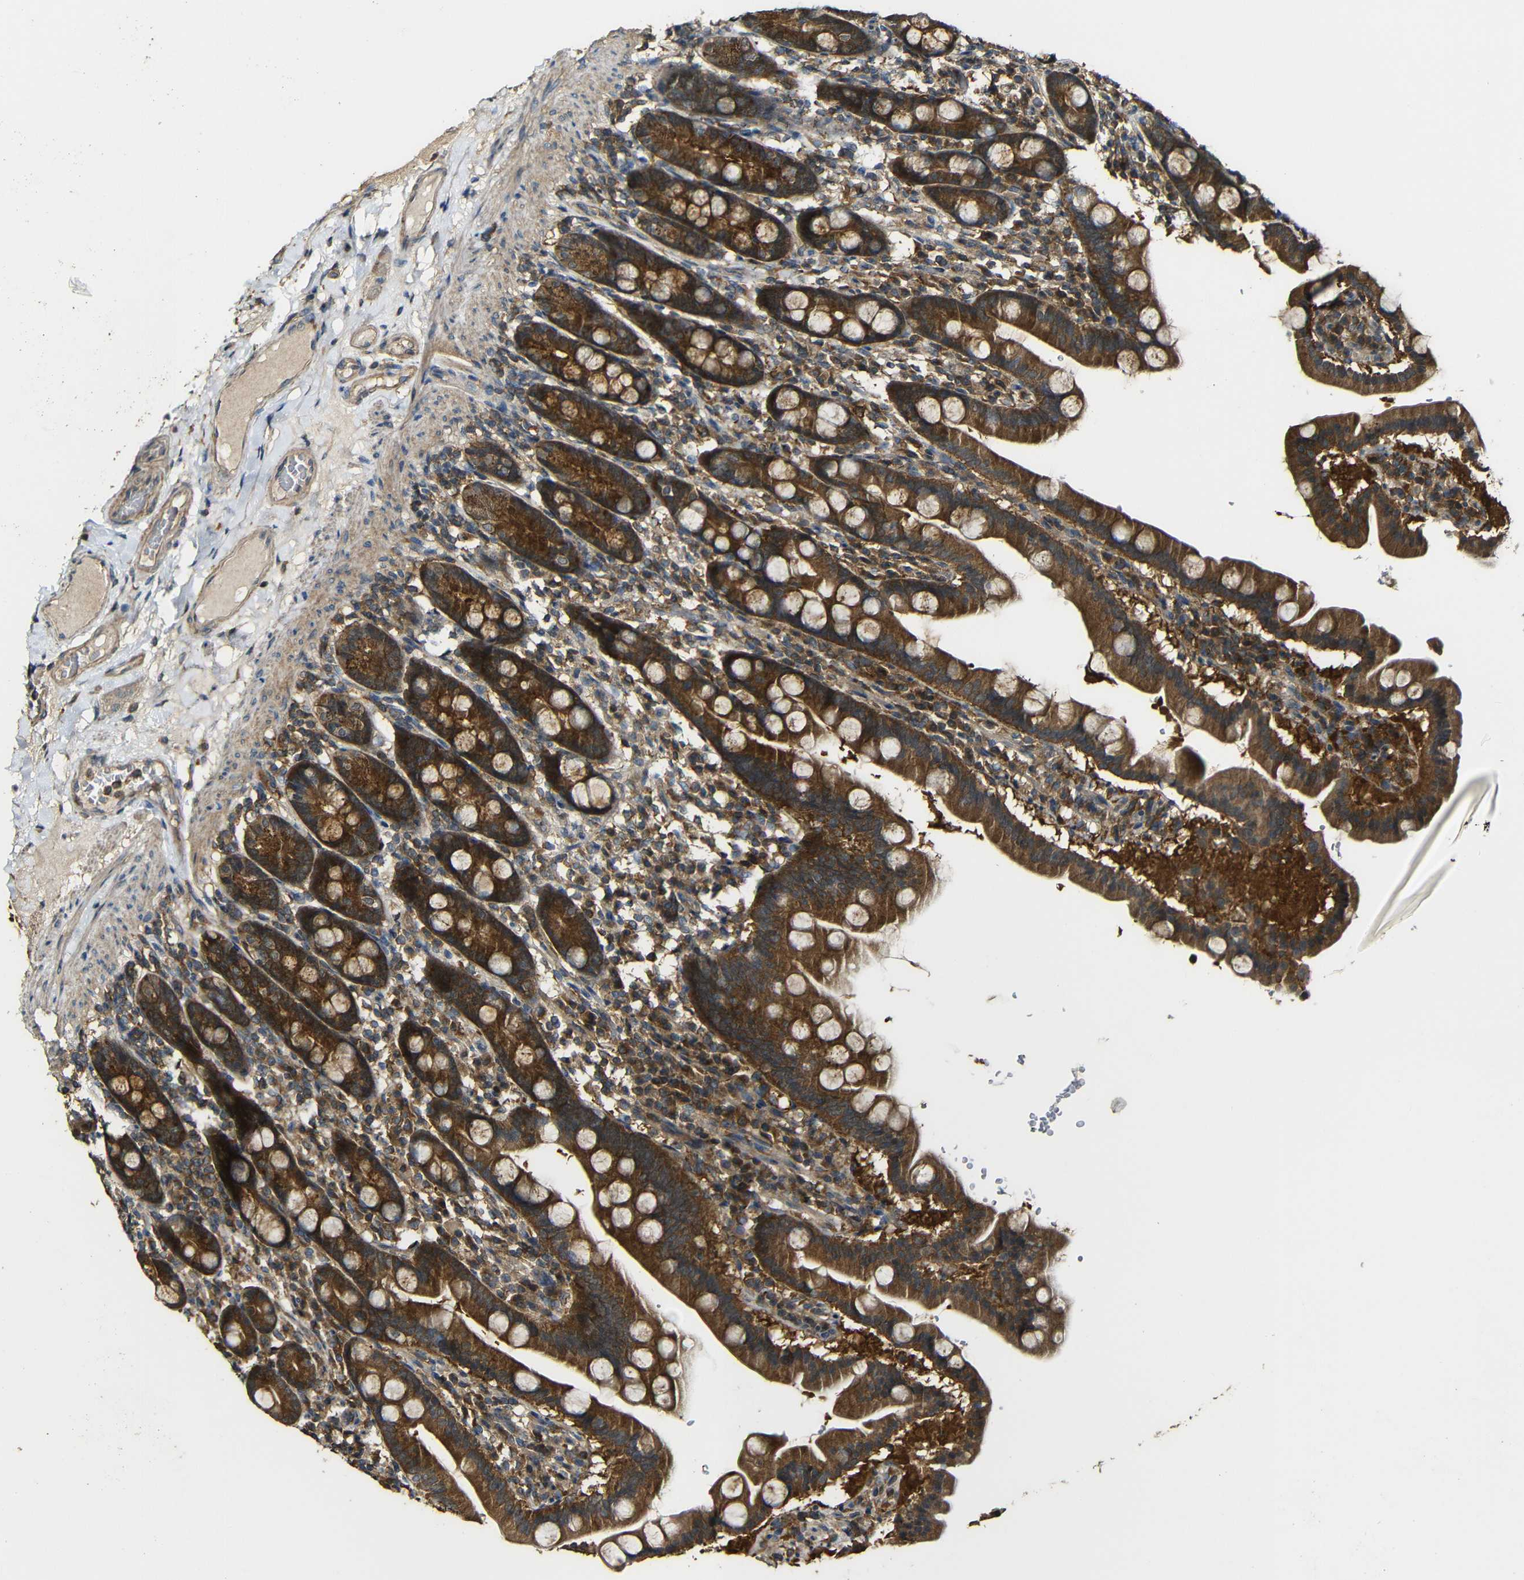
{"staining": {"intensity": "strong", "quantity": ">75%", "location": "cytoplasmic/membranous"}, "tissue": "duodenum", "cell_type": "Glandular cells", "image_type": "normal", "snomed": [{"axis": "morphology", "description": "Normal tissue, NOS"}, {"axis": "topography", "description": "Duodenum"}], "caption": "Duodenum was stained to show a protein in brown. There is high levels of strong cytoplasmic/membranous staining in about >75% of glandular cells. (Brightfield microscopy of DAB IHC at high magnification).", "gene": "CASP8", "patient": {"sex": "male", "age": 50}}